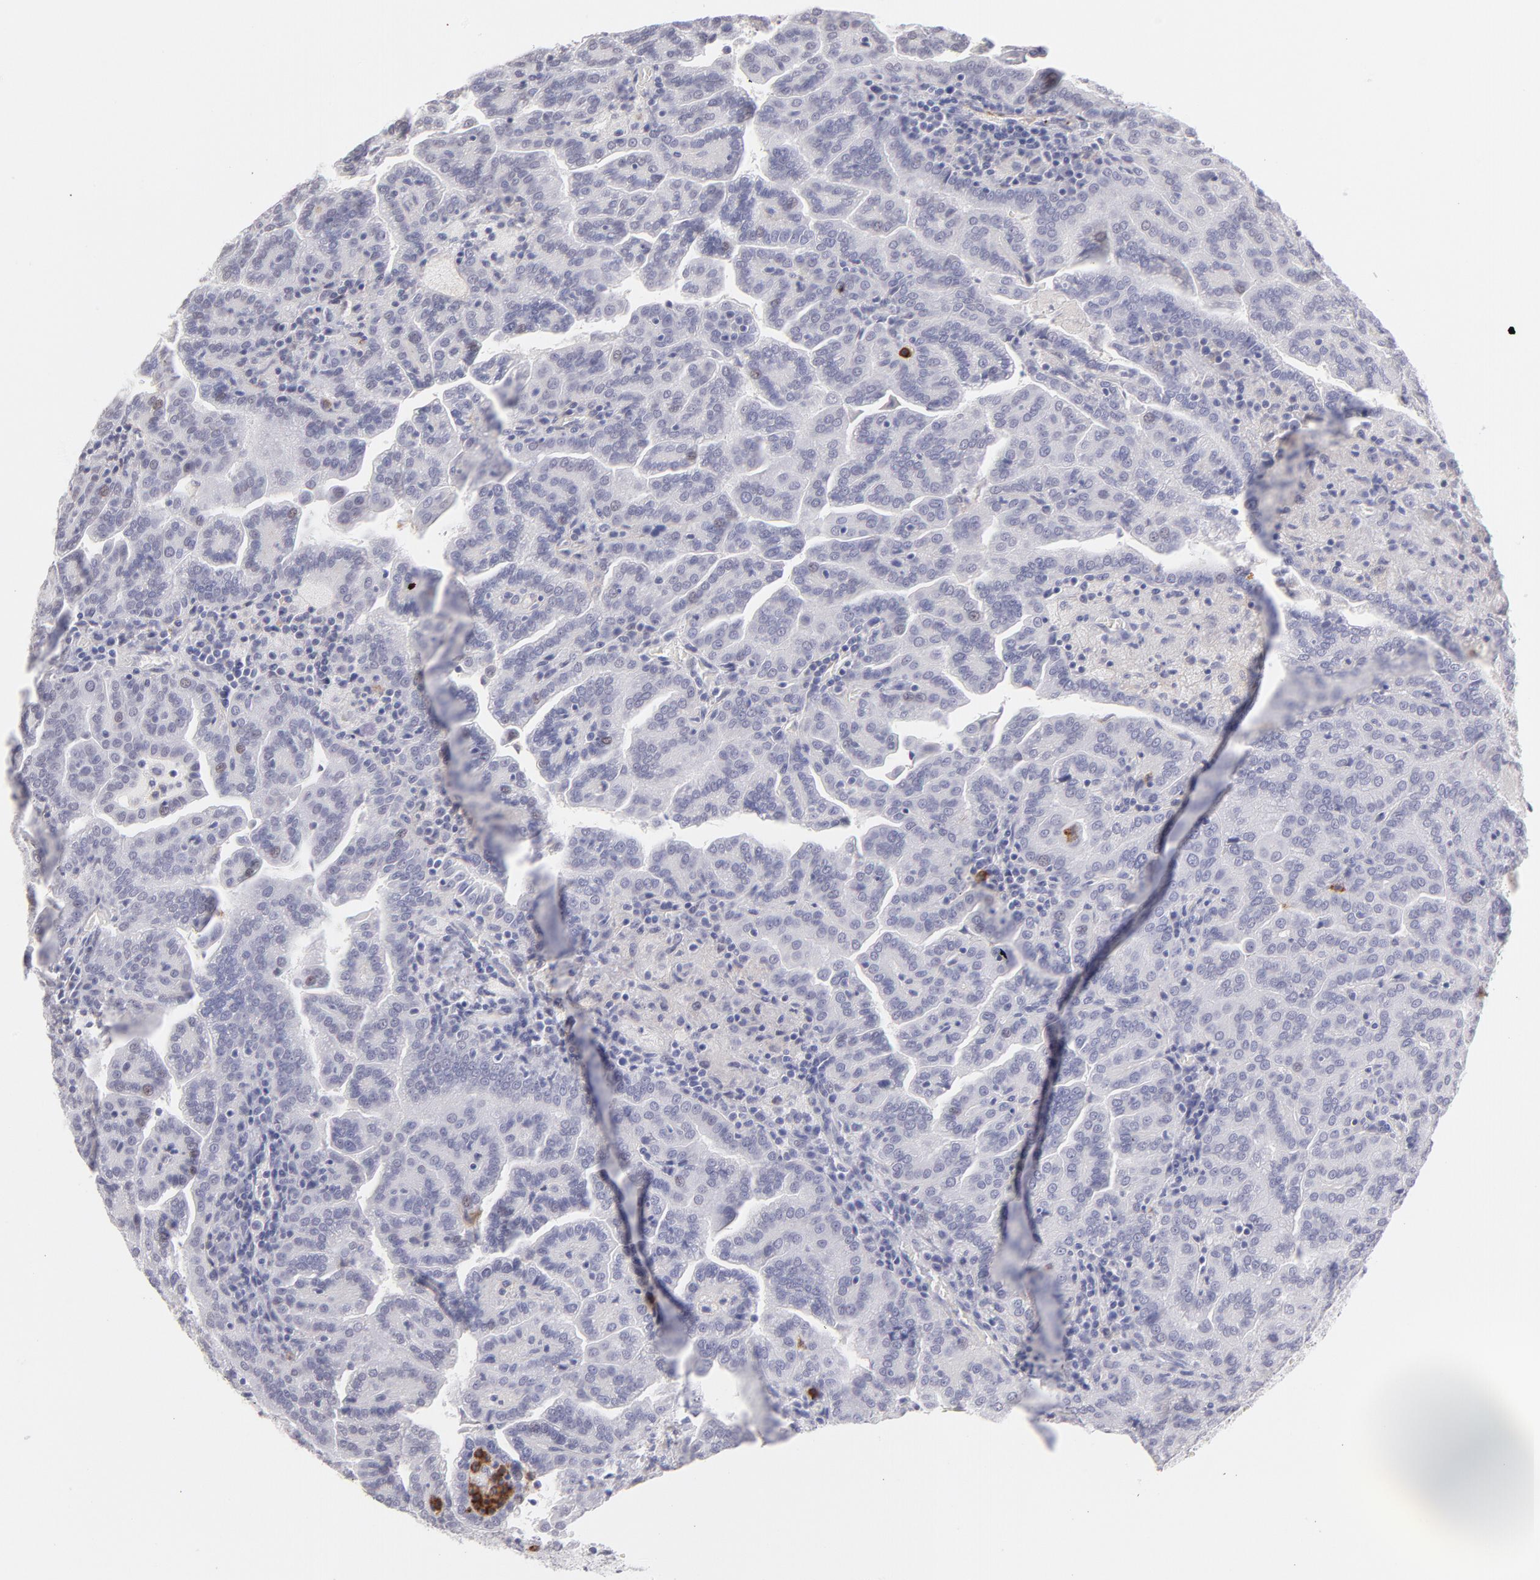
{"staining": {"intensity": "weak", "quantity": "<25%", "location": "nuclear"}, "tissue": "renal cancer", "cell_type": "Tumor cells", "image_type": "cancer", "snomed": [{"axis": "morphology", "description": "Adenocarcinoma, NOS"}, {"axis": "topography", "description": "Kidney"}], "caption": "Histopathology image shows no significant protein positivity in tumor cells of renal adenocarcinoma. (Stains: DAB (3,3'-diaminobenzidine) immunohistochemistry (IHC) with hematoxylin counter stain, Microscopy: brightfield microscopy at high magnification).", "gene": "LTB4R", "patient": {"sex": "male", "age": 61}}